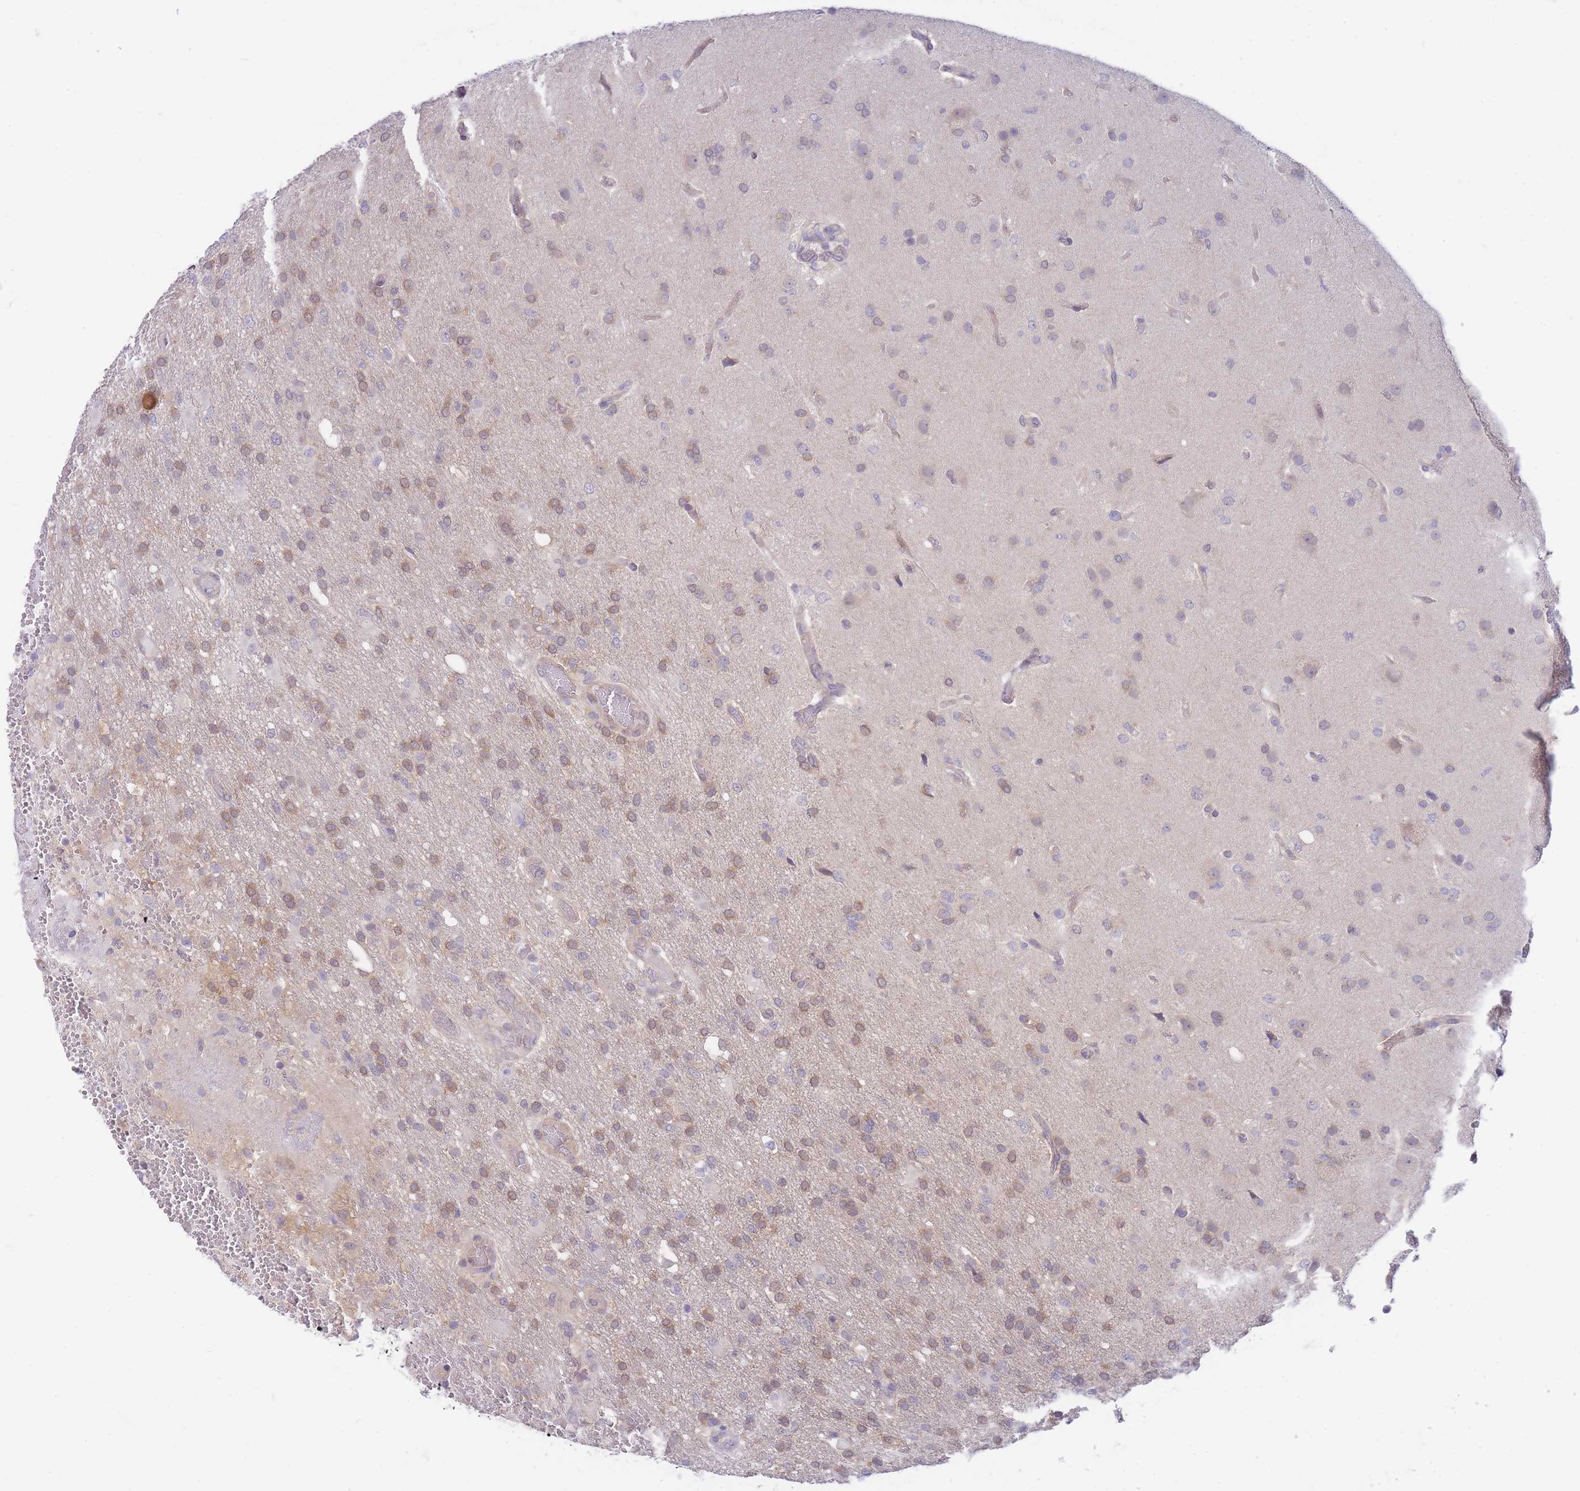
{"staining": {"intensity": "moderate", "quantity": "25%-75%", "location": "cytoplasmic/membranous"}, "tissue": "glioma", "cell_type": "Tumor cells", "image_type": "cancer", "snomed": [{"axis": "morphology", "description": "Glioma, malignant, High grade"}, {"axis": "topography", "description": "Brain"}], "caption": "A micrograph showing moderate cytoplasmic/membranous expression in approximately 25%-75% of tumor cells in malignant glioma (high-grade), as visualized by brown immunohistochemical staining.", "gene": "SUGT1", "patient": {"sex": "female", "age": 74}}